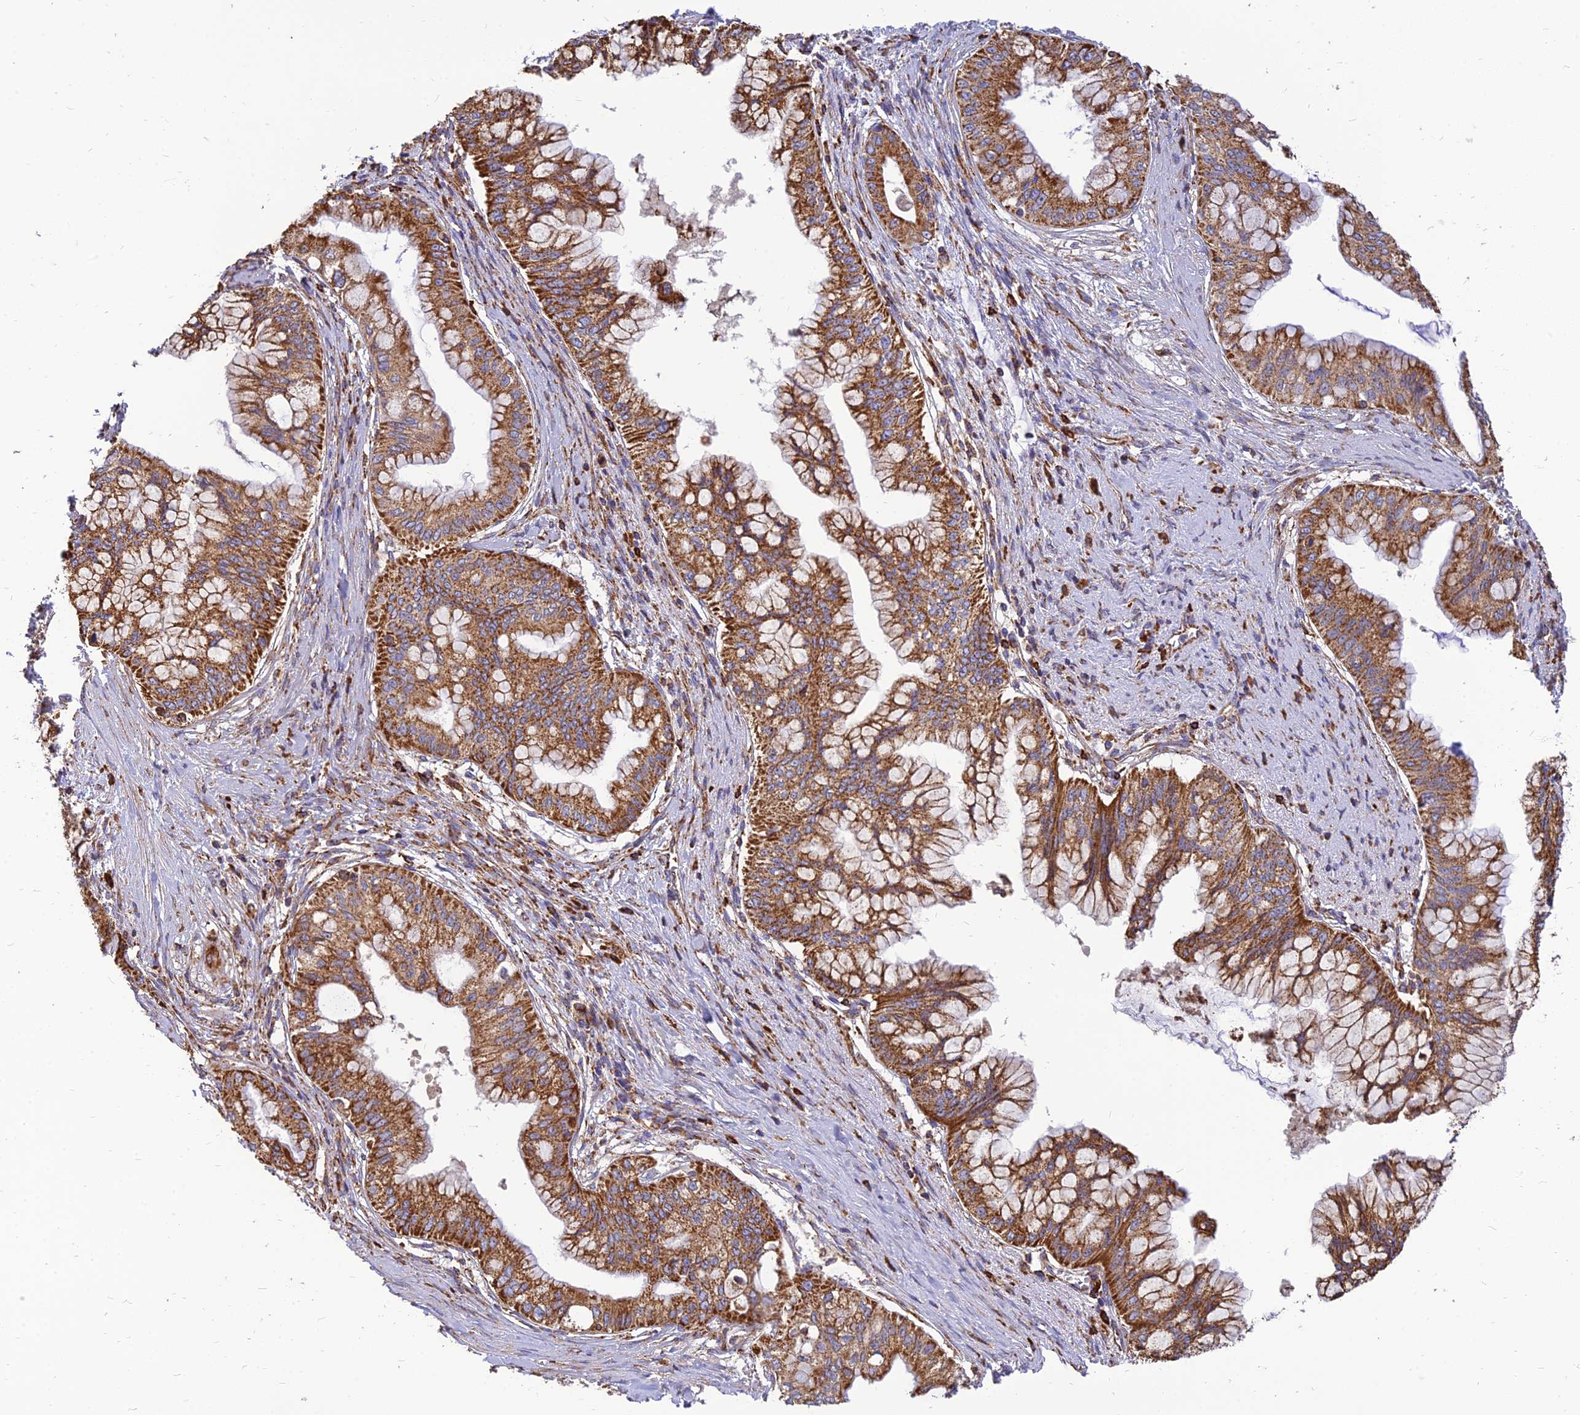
{"staining": {"intensity": "strong", "quantity": ">75%", "location": "cytoplasmic/membranous"}, "tissue": "pancreatic cancer", "cell_type": "Tumor cells", "image_type": "cancer", "snomed": [{"axis": "morphology", "description": "Adenocarcinoma, NOS"}, {"axis": "topography", "description": "Pancreas"}], "caption": "Immunohistochemistry image of neoplastic tissue: pancreatic cancer (adenocarcinoma) stained using IHC exhibits high levels of strong protein expression localized specifically in the cytoplasmic/membranous of tumor cells, appearing as a cytoplasmic/membranous brown color.", "gene": "THUMPD2", "patient": {"sex": "male", "age": 46}}